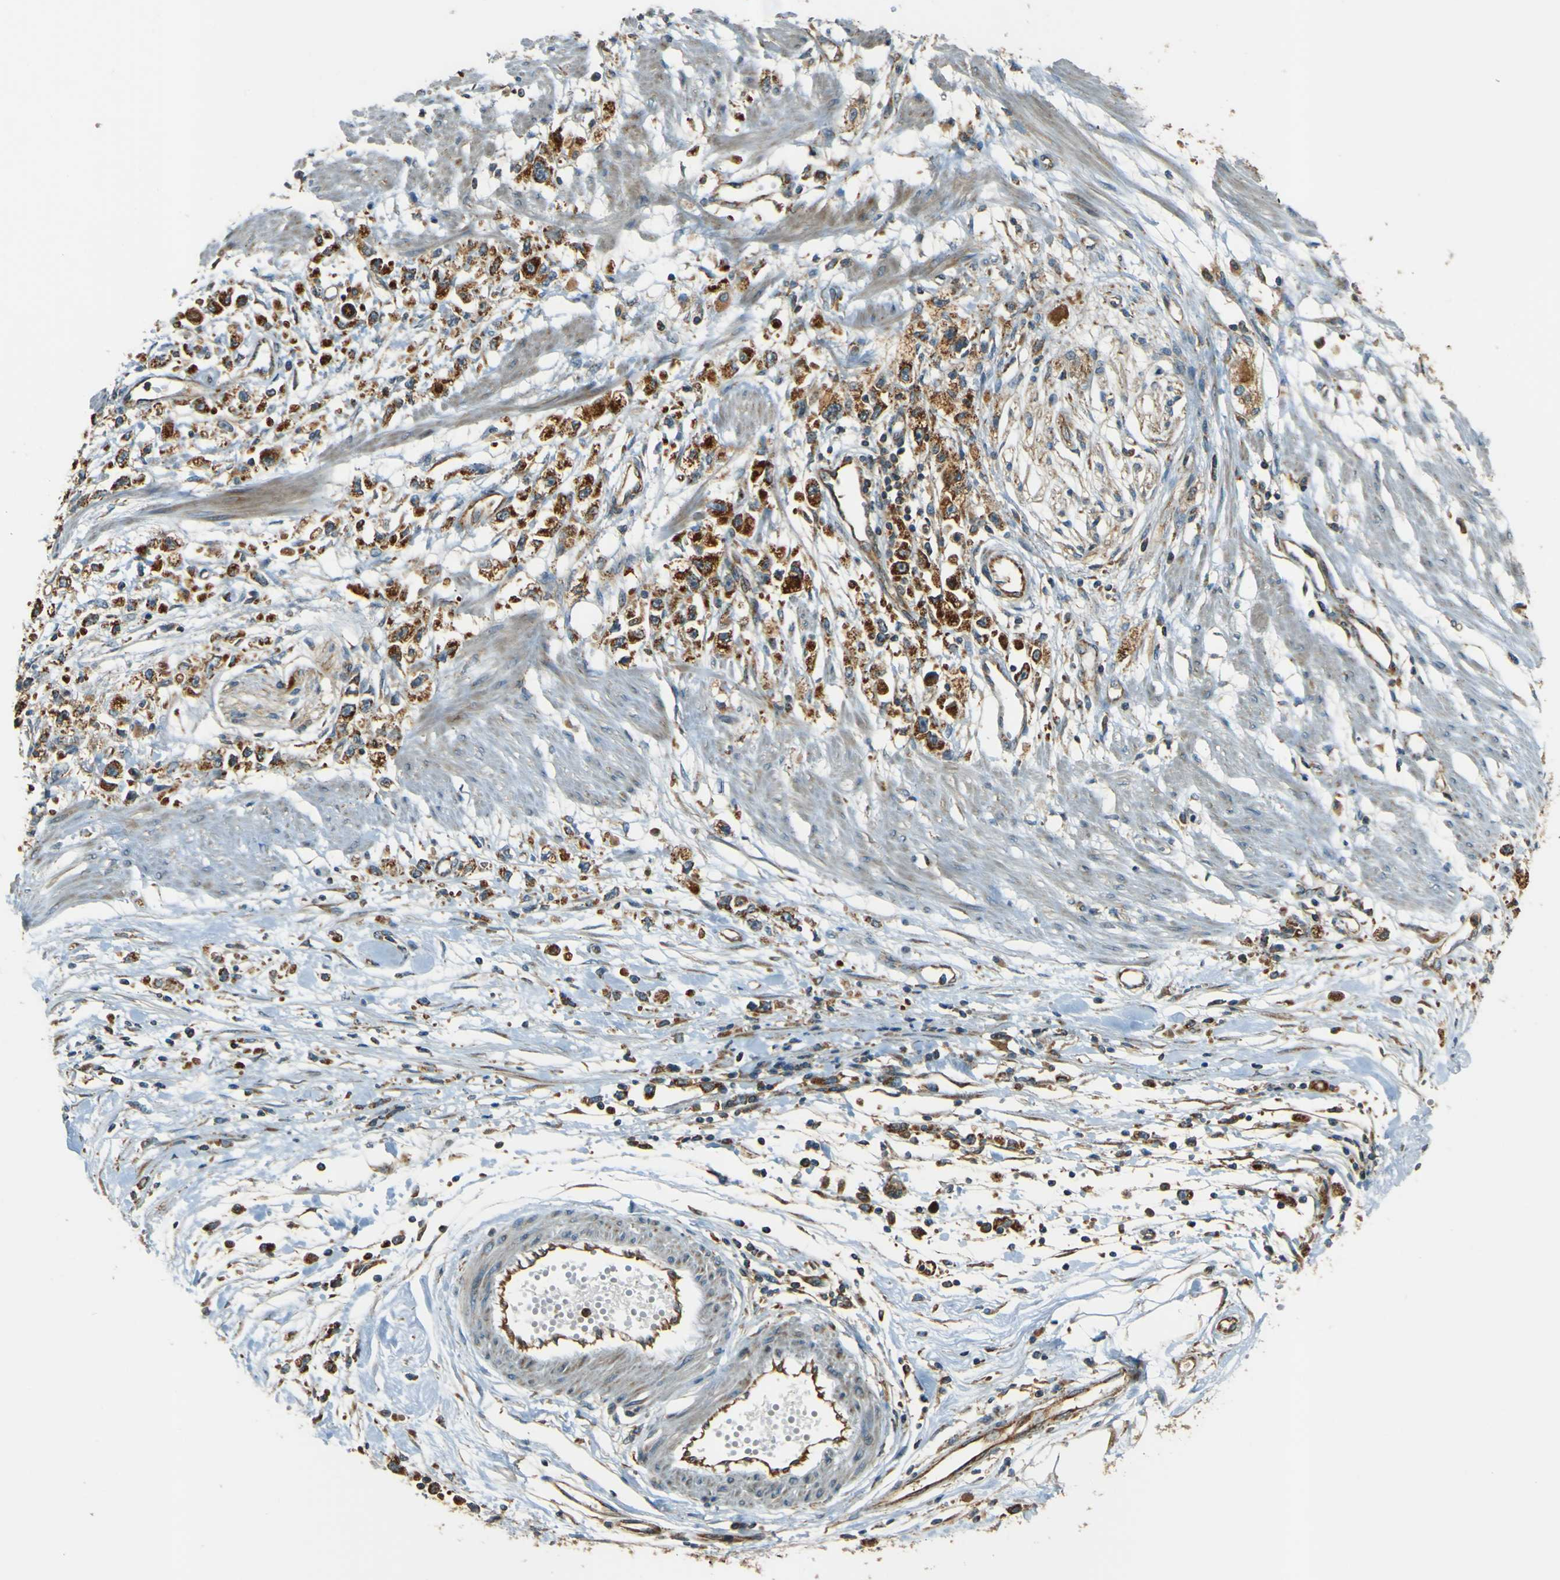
{"staining": {"intensity": "strong", "quantity": ">75%", "location": "cytoplasmic/membranous"}, "tissue": "stomach cancer", "cell_type": "Tumor cells", "image_type": "cancer", "snomed": [{"axis": "morphology", "description": "Adenocarcinoma, NOS"}, {"axis": "topography", "description": "Stomach"}], "caption": "This is an image of IHC staining of adenocarcinoma (stomach), which shows strong expression in the cytoplasmic/membranous of tumor cells.", "gene": "DNAJC5", "patient": {"sex": "female", "age": 59}}